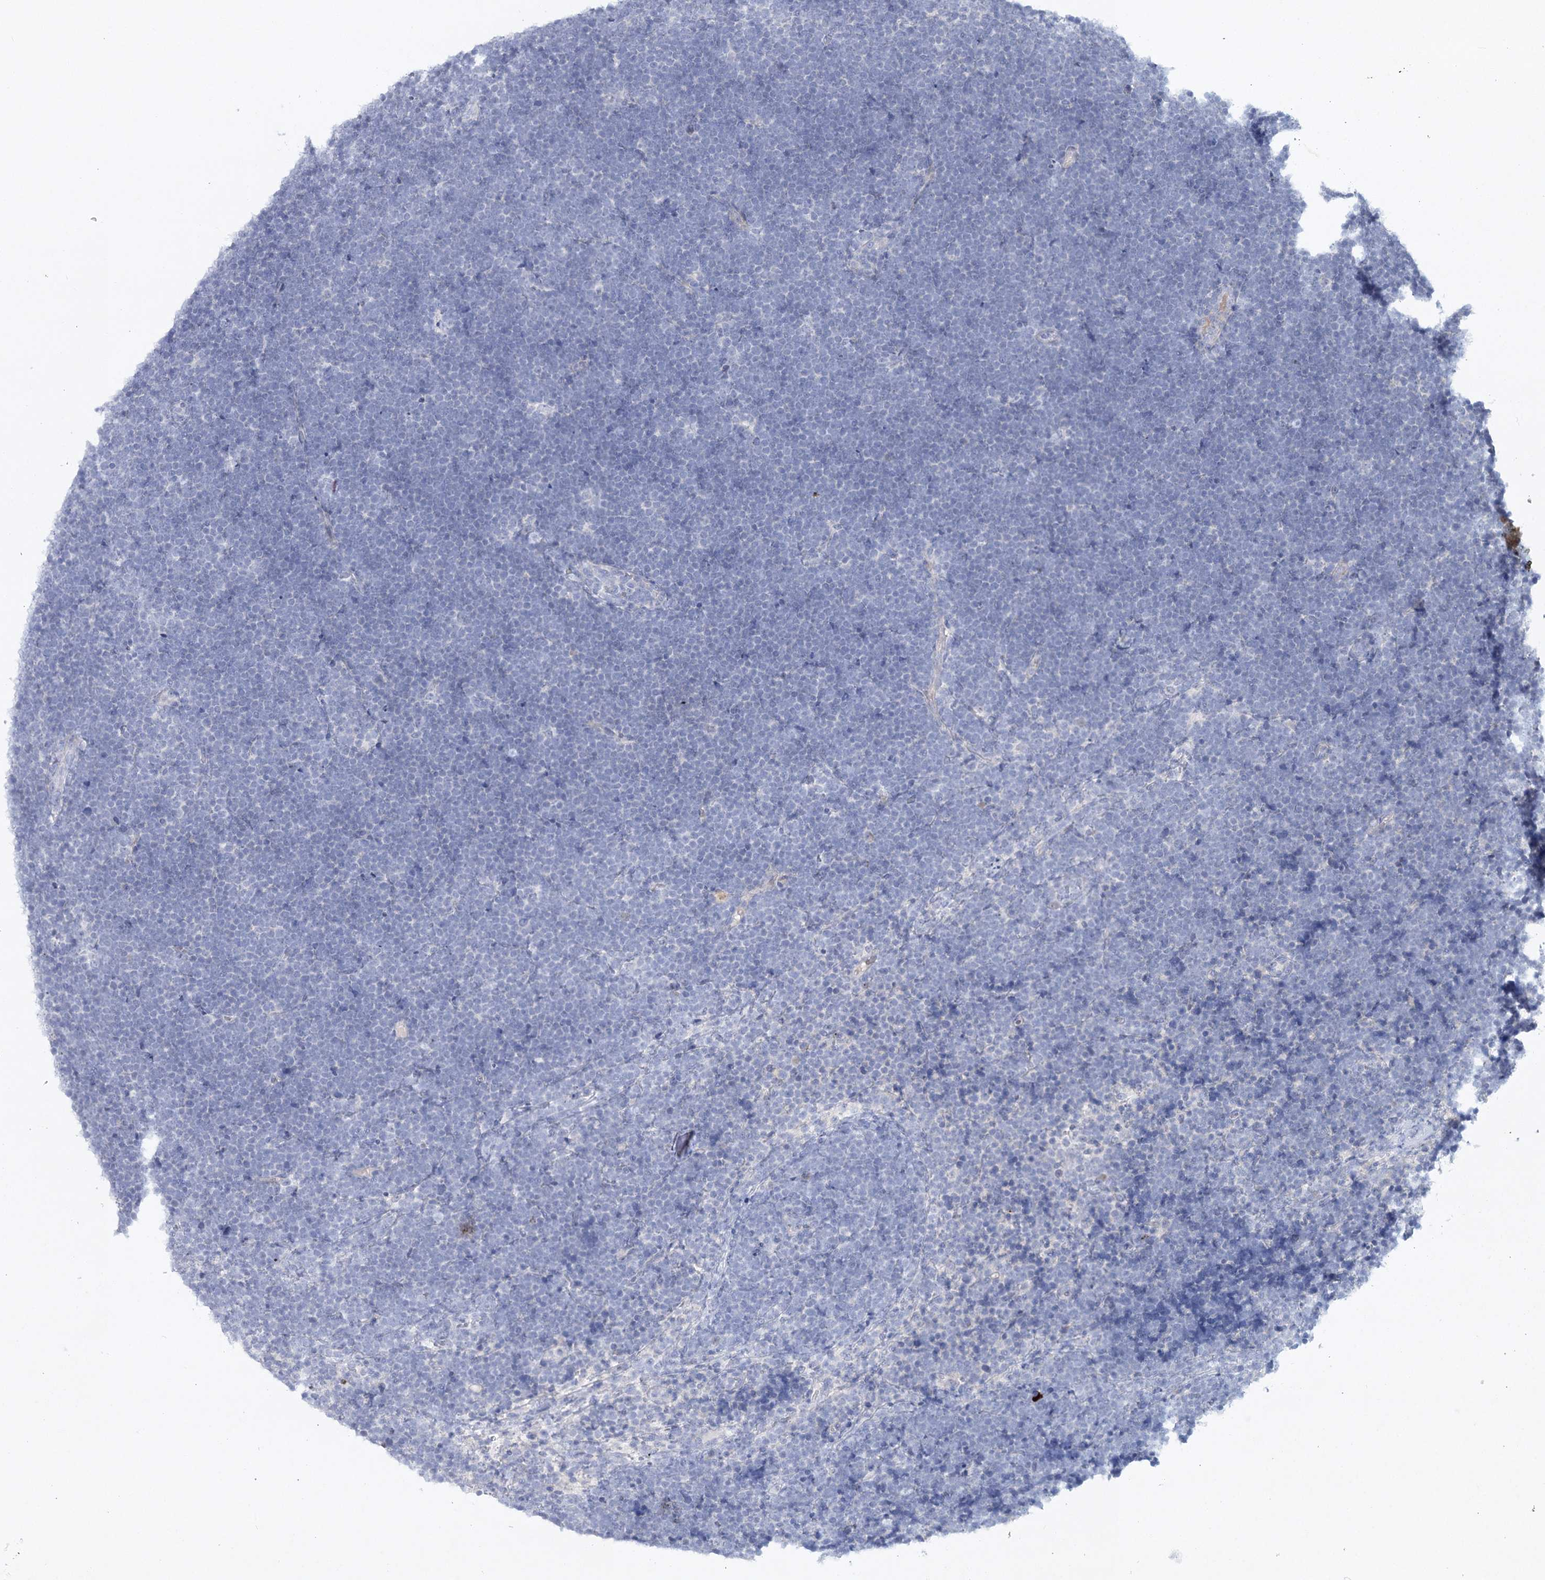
{"staining": {"intensity": "negative", "quantity": "none", "location": "none"}, "tissue": "lymphoma", "cell_type": "Tumor cells", "image_type": "cancer", "snomed": [{"axis": "morphology", "description": "Malignant lymphoma, non-Hodgkin's type, High grade"}, {"axis": "topography", "description": "Lymph node"}], "caption": "Lymphoma was stained to show a protein in brown. There is no significant positivity in tumor cells. The staining was performed using DAB to visualize the protein expression in brown, while the nuclei were stained in blue with hematoxylin (Magnification: 20x).", "gene": "MAP3K13", "patient": {"sex": "male", "age": 13}}